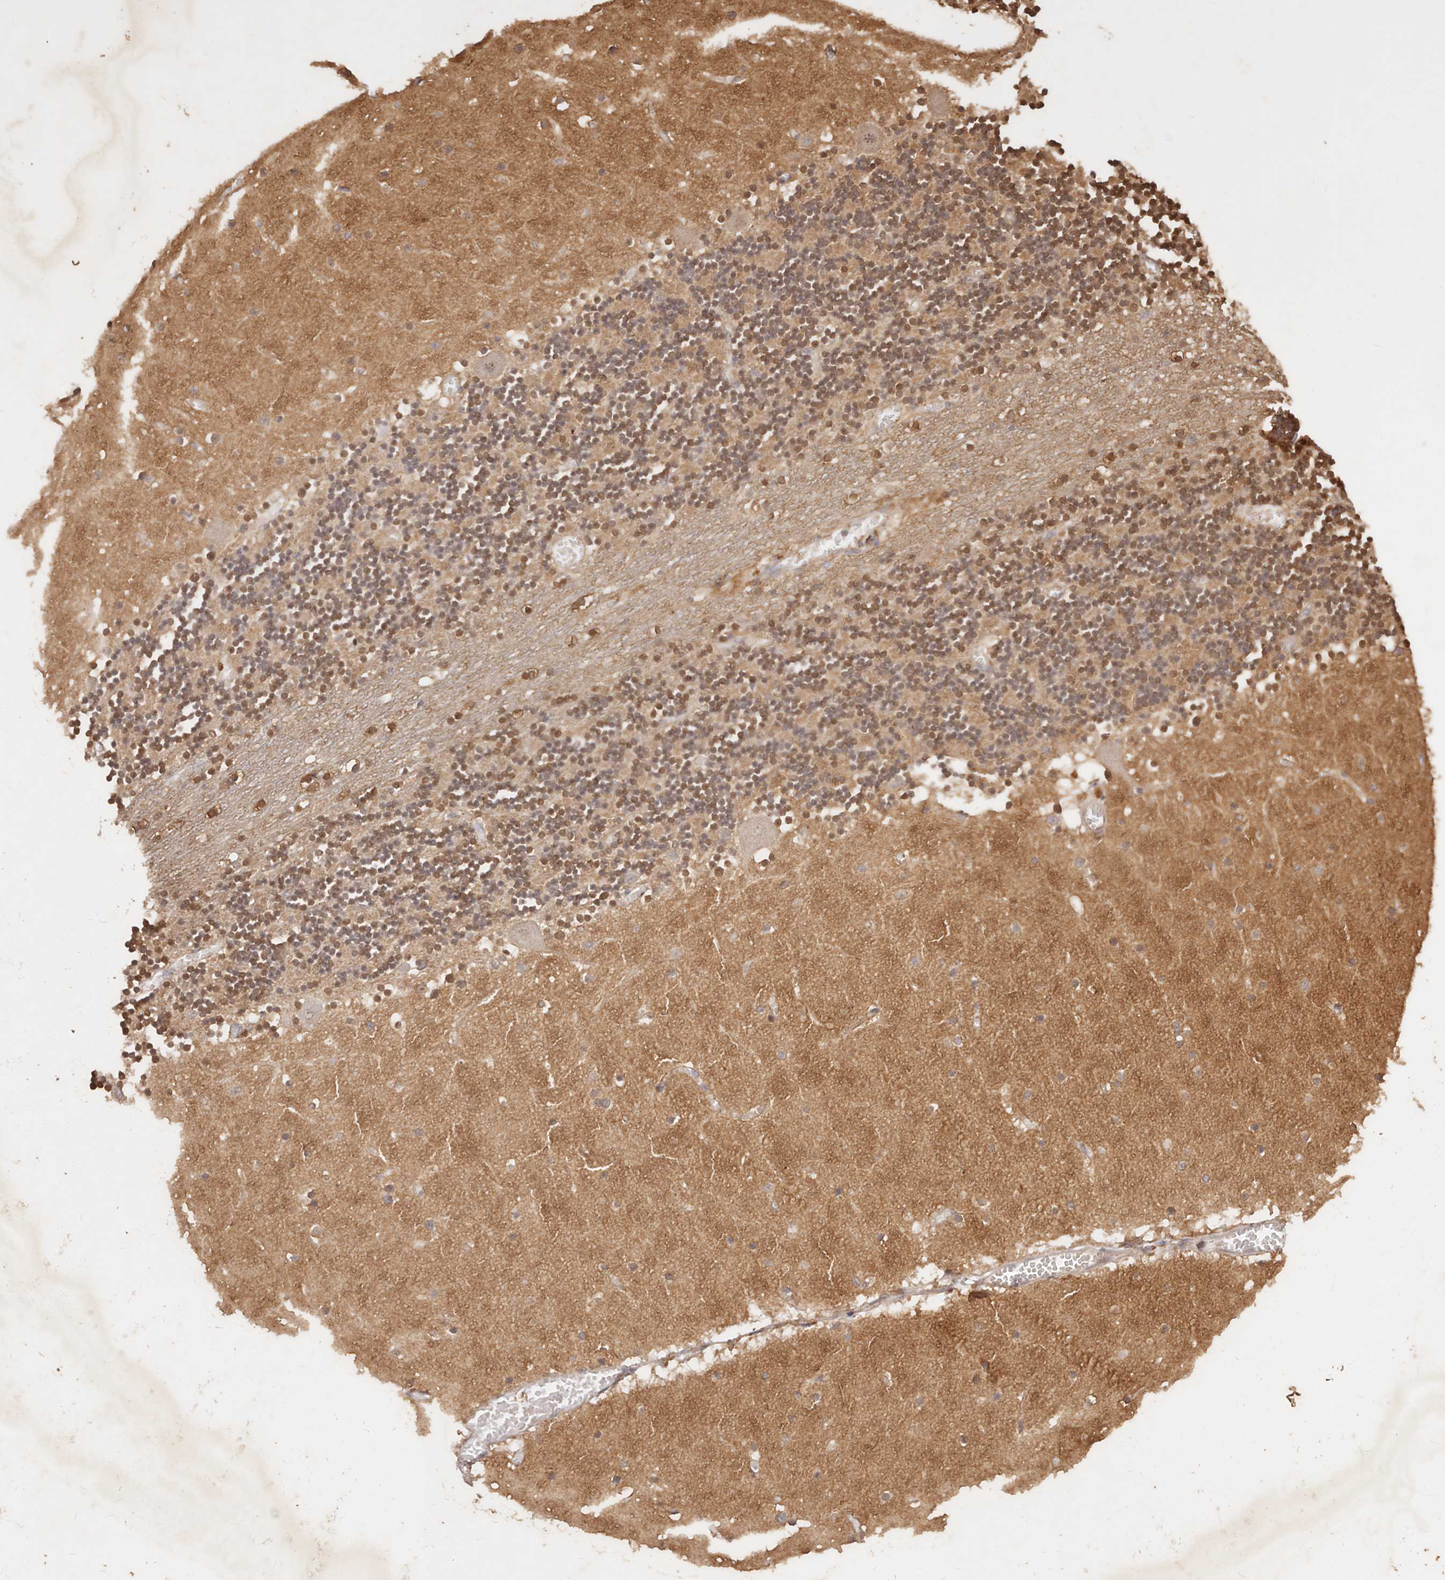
{"staining": {"intensity": "moderate", "quantity": ">75%", "location": "cytoplasmic/membranous,nuclear"}, "tissue": "cerebellum", "cell_type": "Cells in granular layer", "image_type": "normal", "snomed": [{"axis": "morphology", "description": "Normal tissue, NOS"}, {"axis": "topography", "description": "Cerebellum"}], "caption": "Moderate cytoplasmic/membranous,nuclear positivity for a protein is appreciated in about >75% of cells in granular layer of unremarkable cerebellum using IHC.", "gene": "CCL14", "patient": {"sex": "female", "age": 28}}